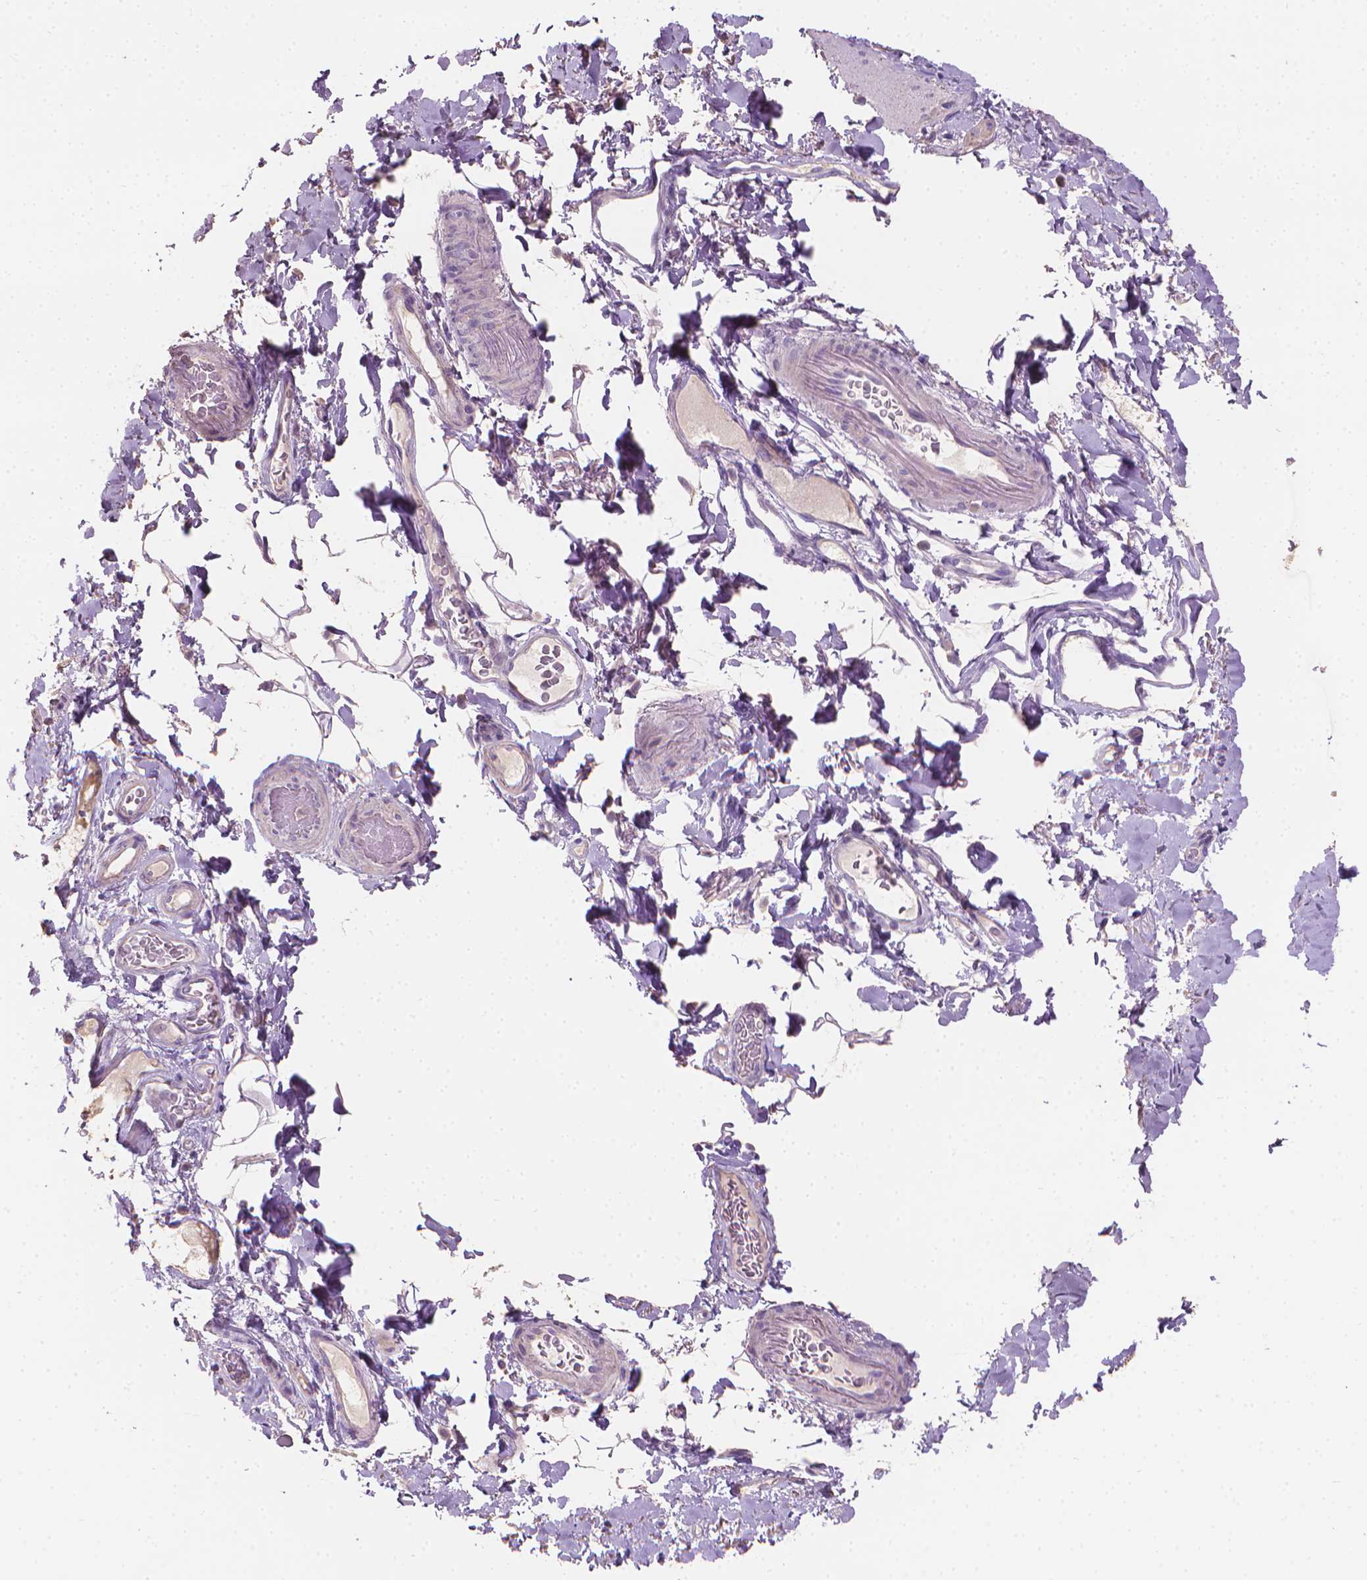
{"staining": {"intensity": "negative", "quantity": "none", "location": "none"}, "tissue": "smooth muscle", "cell_type": "Smooth muscle cells", "image_type": "normal", "snomed": [{"axis": "morphology", "description": "Normal tissue, NOS"}, {"axis": "topography", "description": "Smooth muscle"}, {"axis": "topography", "description": "Colon"}], "caption": "Smooth muscle stained for a protein using IHC demonstrates no expression smooth muscle cells.", "gene": "CABCOCO1", "patient": {"sex": "male", "age": 73}}